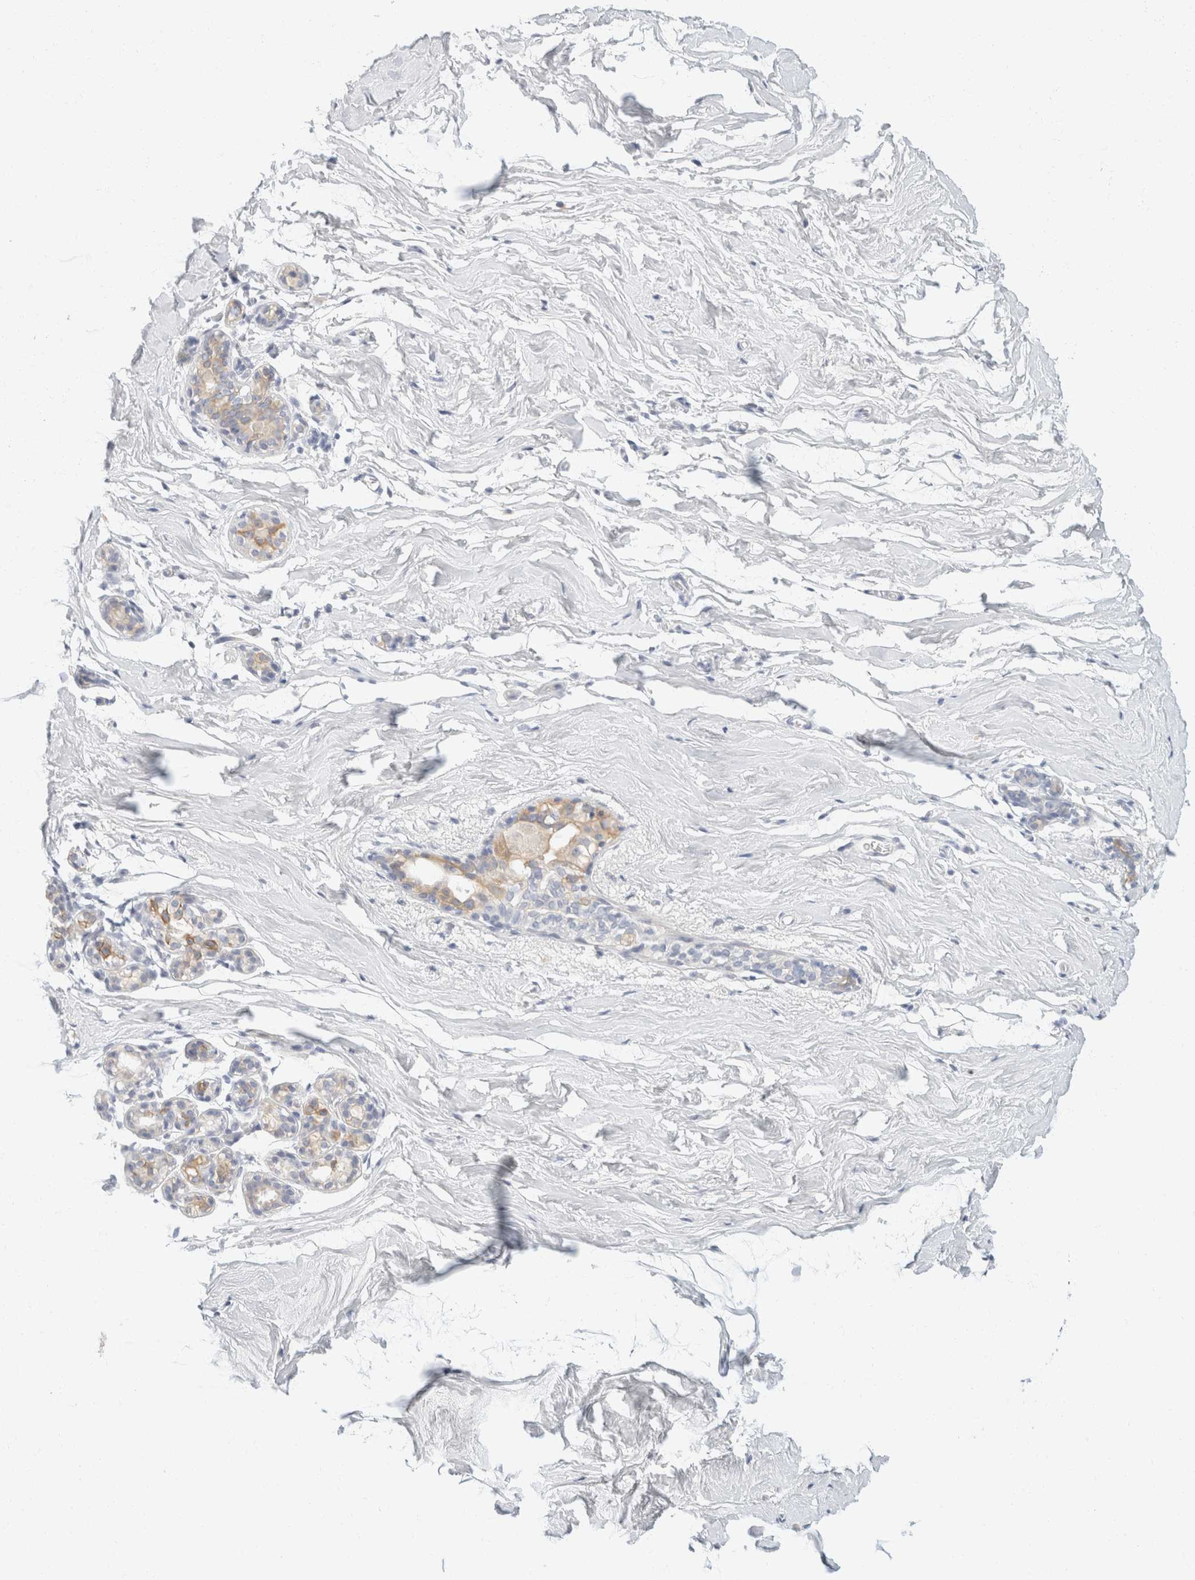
{"staining": {"intensity": "negative", "quantity": "none", "location": "none"}, "tissue": "breast", "cell_type": "Adipocytes", "image_type": "normal", "snomed": [{"axis": "morphology", "description": "Normal tissue, NOS"}, {"axis": "topography", "description": "Breast"}], "caption": "Immunohistochemistry (IHC) image of unremarkable breast: human breast stained with DAB demonstrates no significant protein expression in adipocytes.", "gene": "KRT20", "patient": {"sex": "female", "age": 62}}